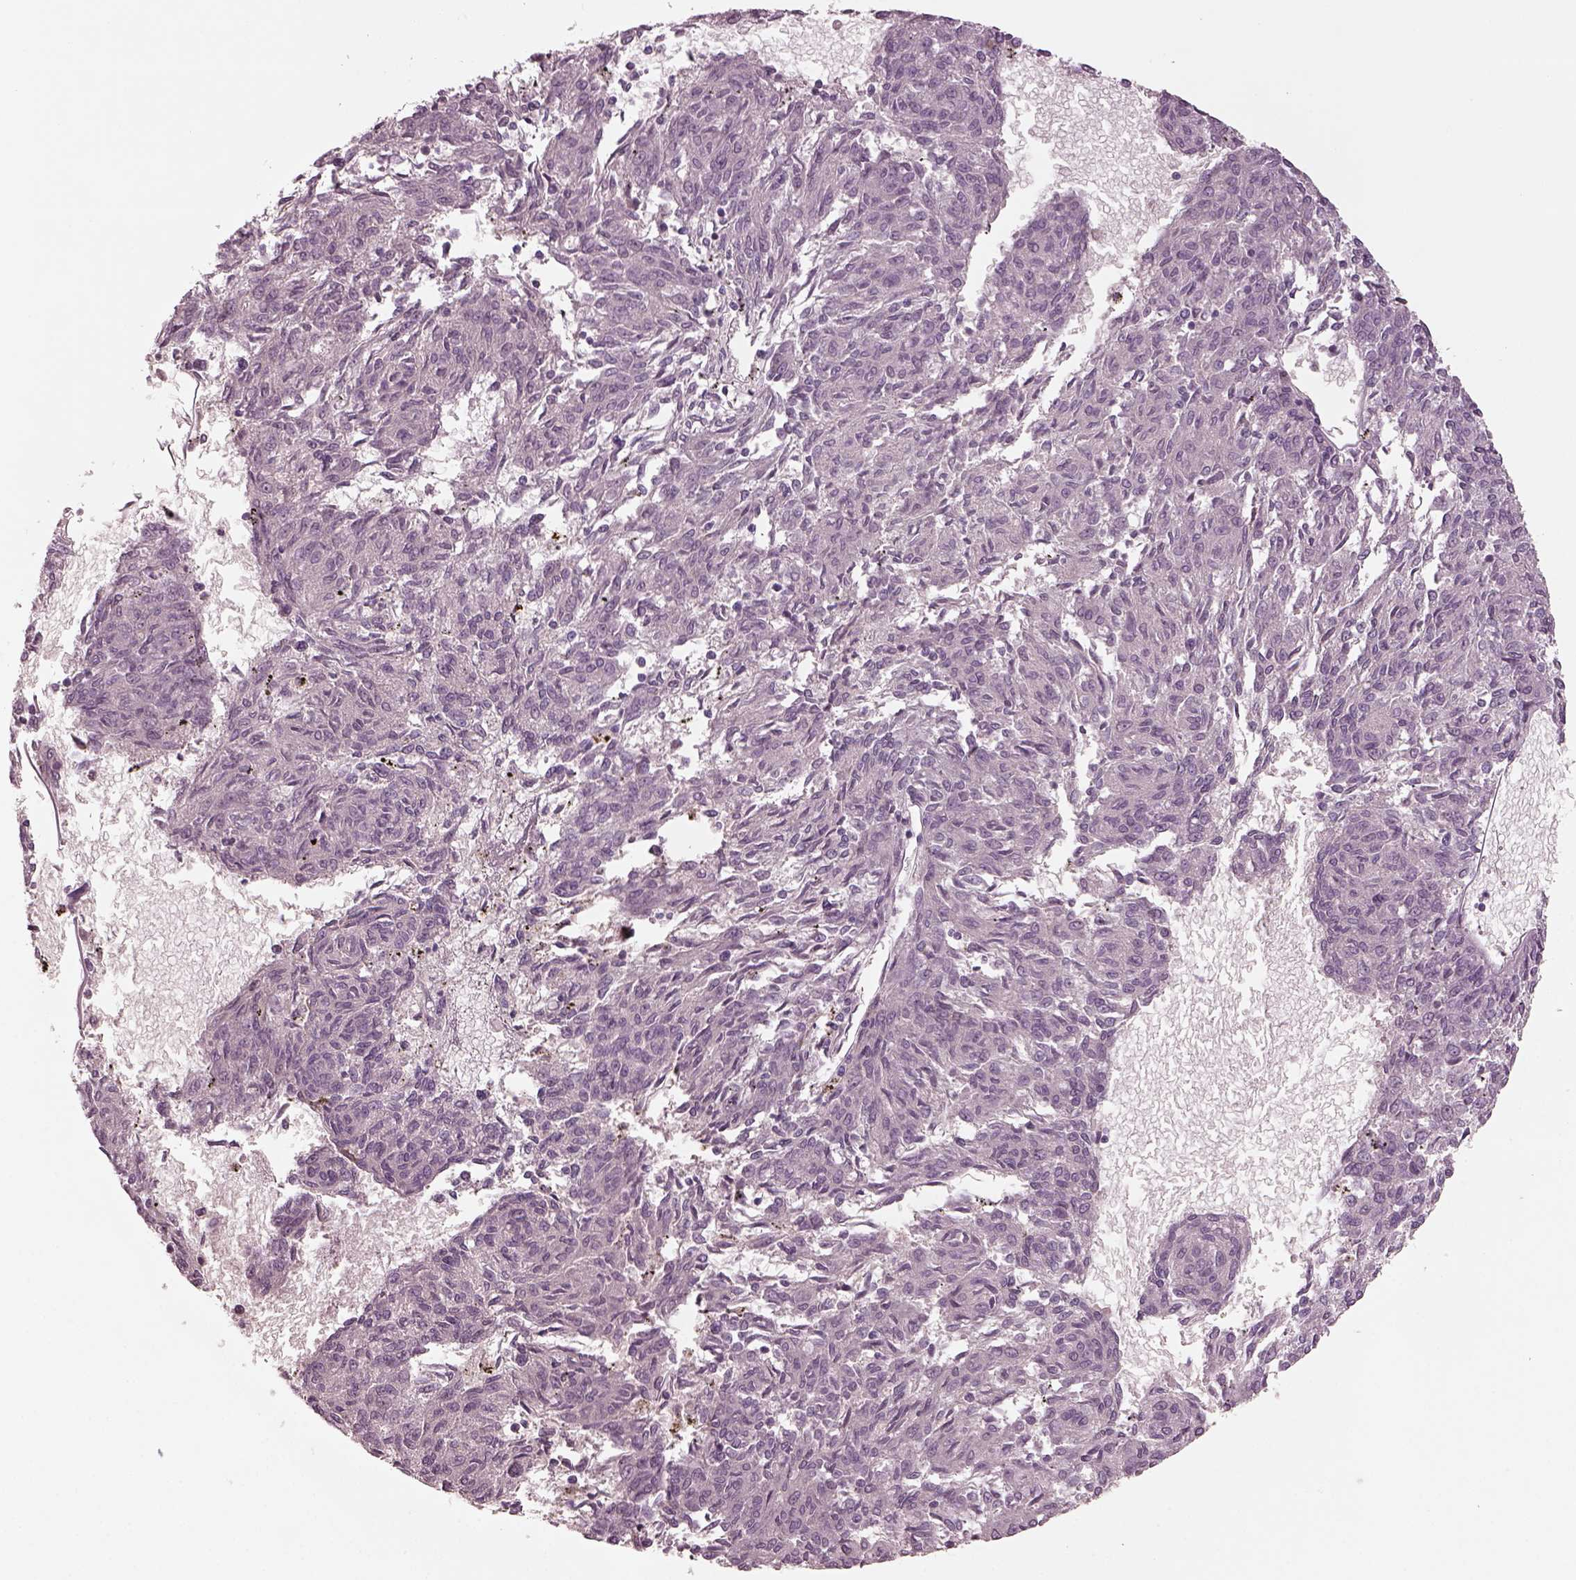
{"staining": {"intensity": "negative", "quantity": "none", "location": "none"}, "tissue": "melanoma", "cell_type": "Tumor cells", "image_type": "cancer", "snomed": [{"axis": "morphology", "description": "Malignant melanoma, NOS"}, {"axis": "topography", "description": "Skin"}], "caption": "Immunohistochemistry (IHC) of melanoma demonstrates no positivity in tumor cells.", "gene": "SPATA6L", "patient": {"sex": "female", "age": 72}}